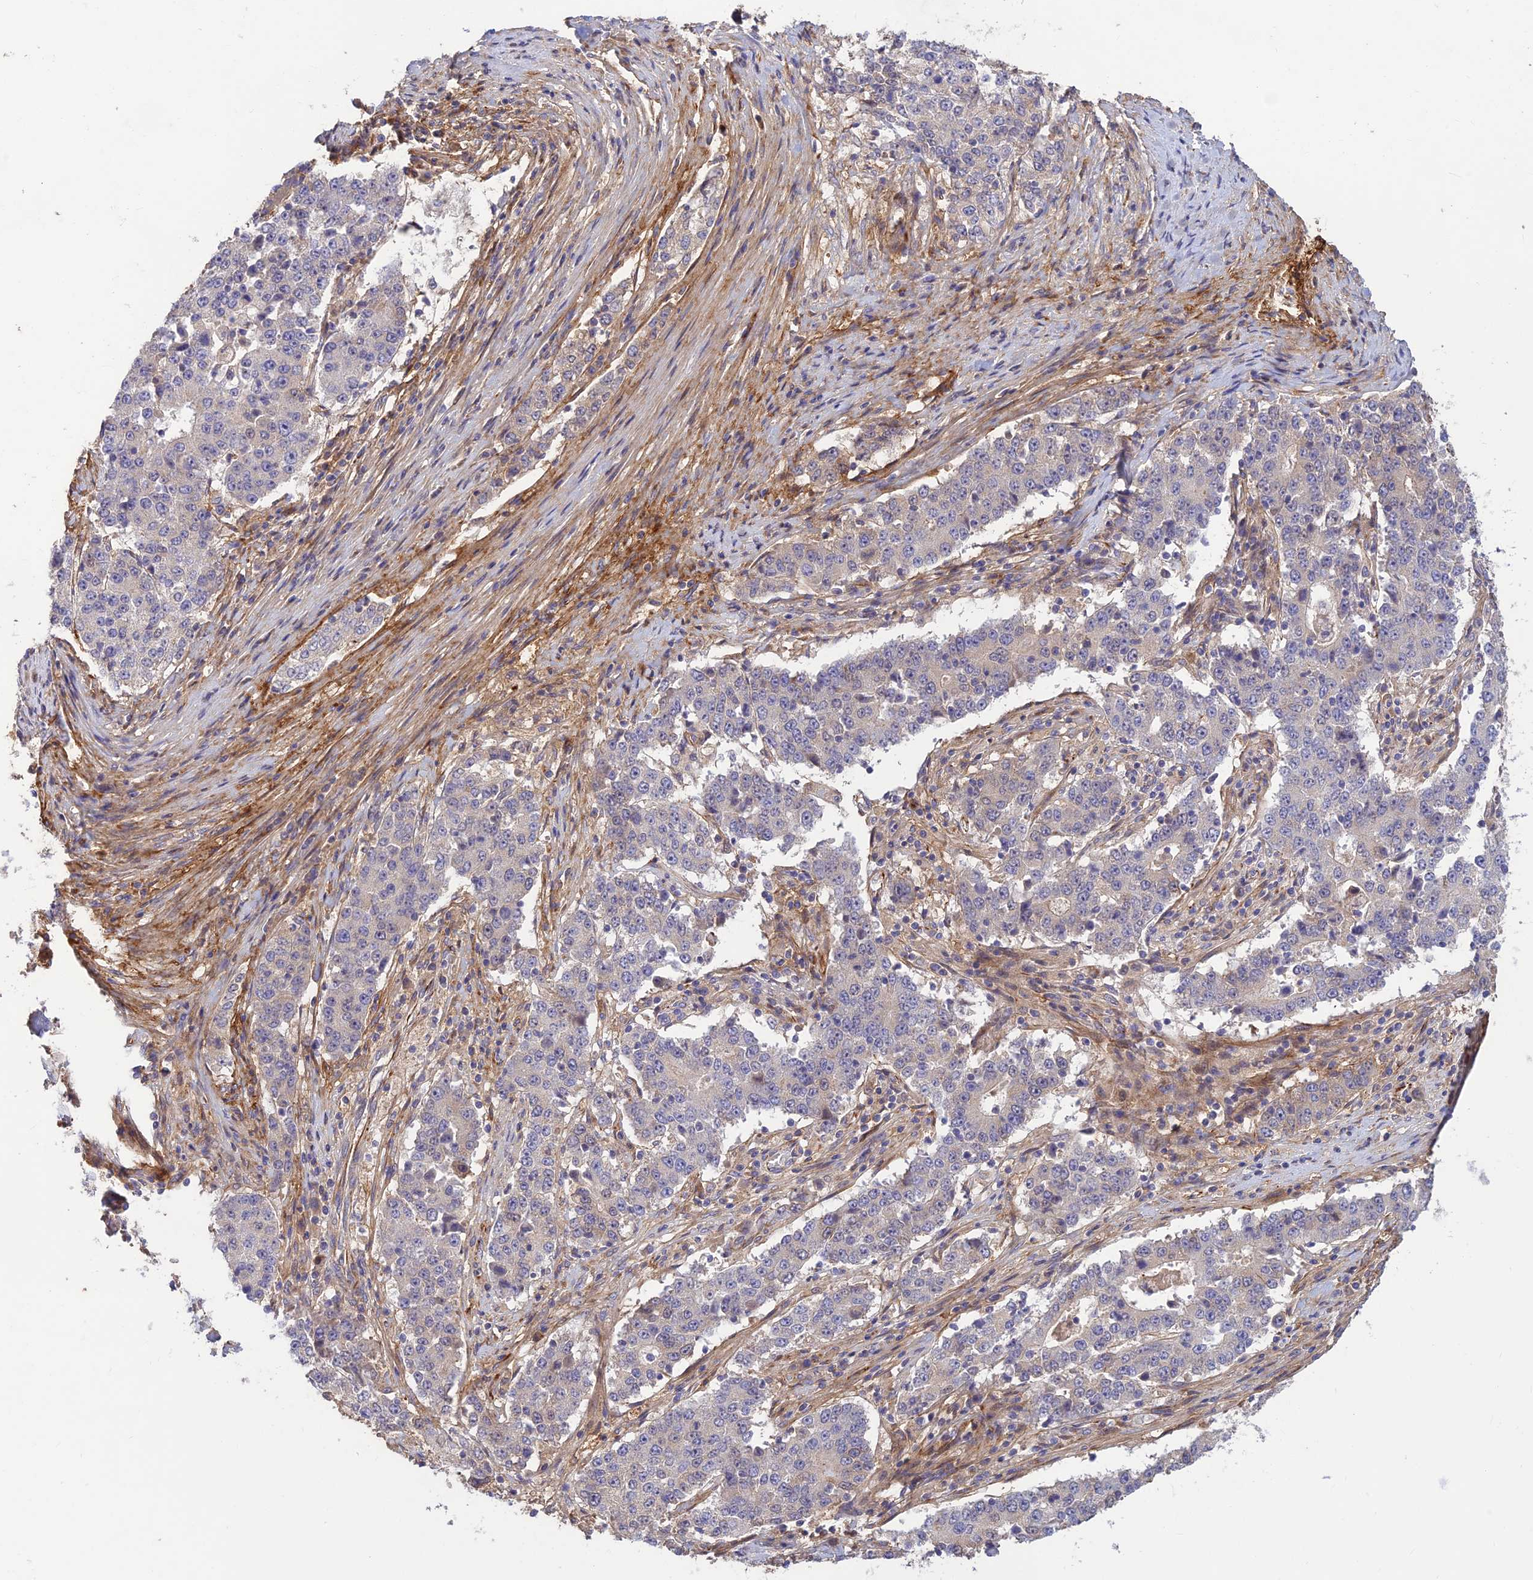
{"staining": {"intensity": "negative", "quantity": "none", "location": "none"}, "tissue": "stomach cancer", "cell_type": "Tumor cells", "image_type": "cancer", "snomed": [{"axis": "morphology", "description": "Adenocarcinoma, NOS"}, {"axis": "topography", "description": "Stomach"}], "caption": "Micrograph shows no protein expression in tumor cells of stomach cancer tissue.", "gene": "ST8SIA5", "patient": {"sex": "male", "age": 59}}